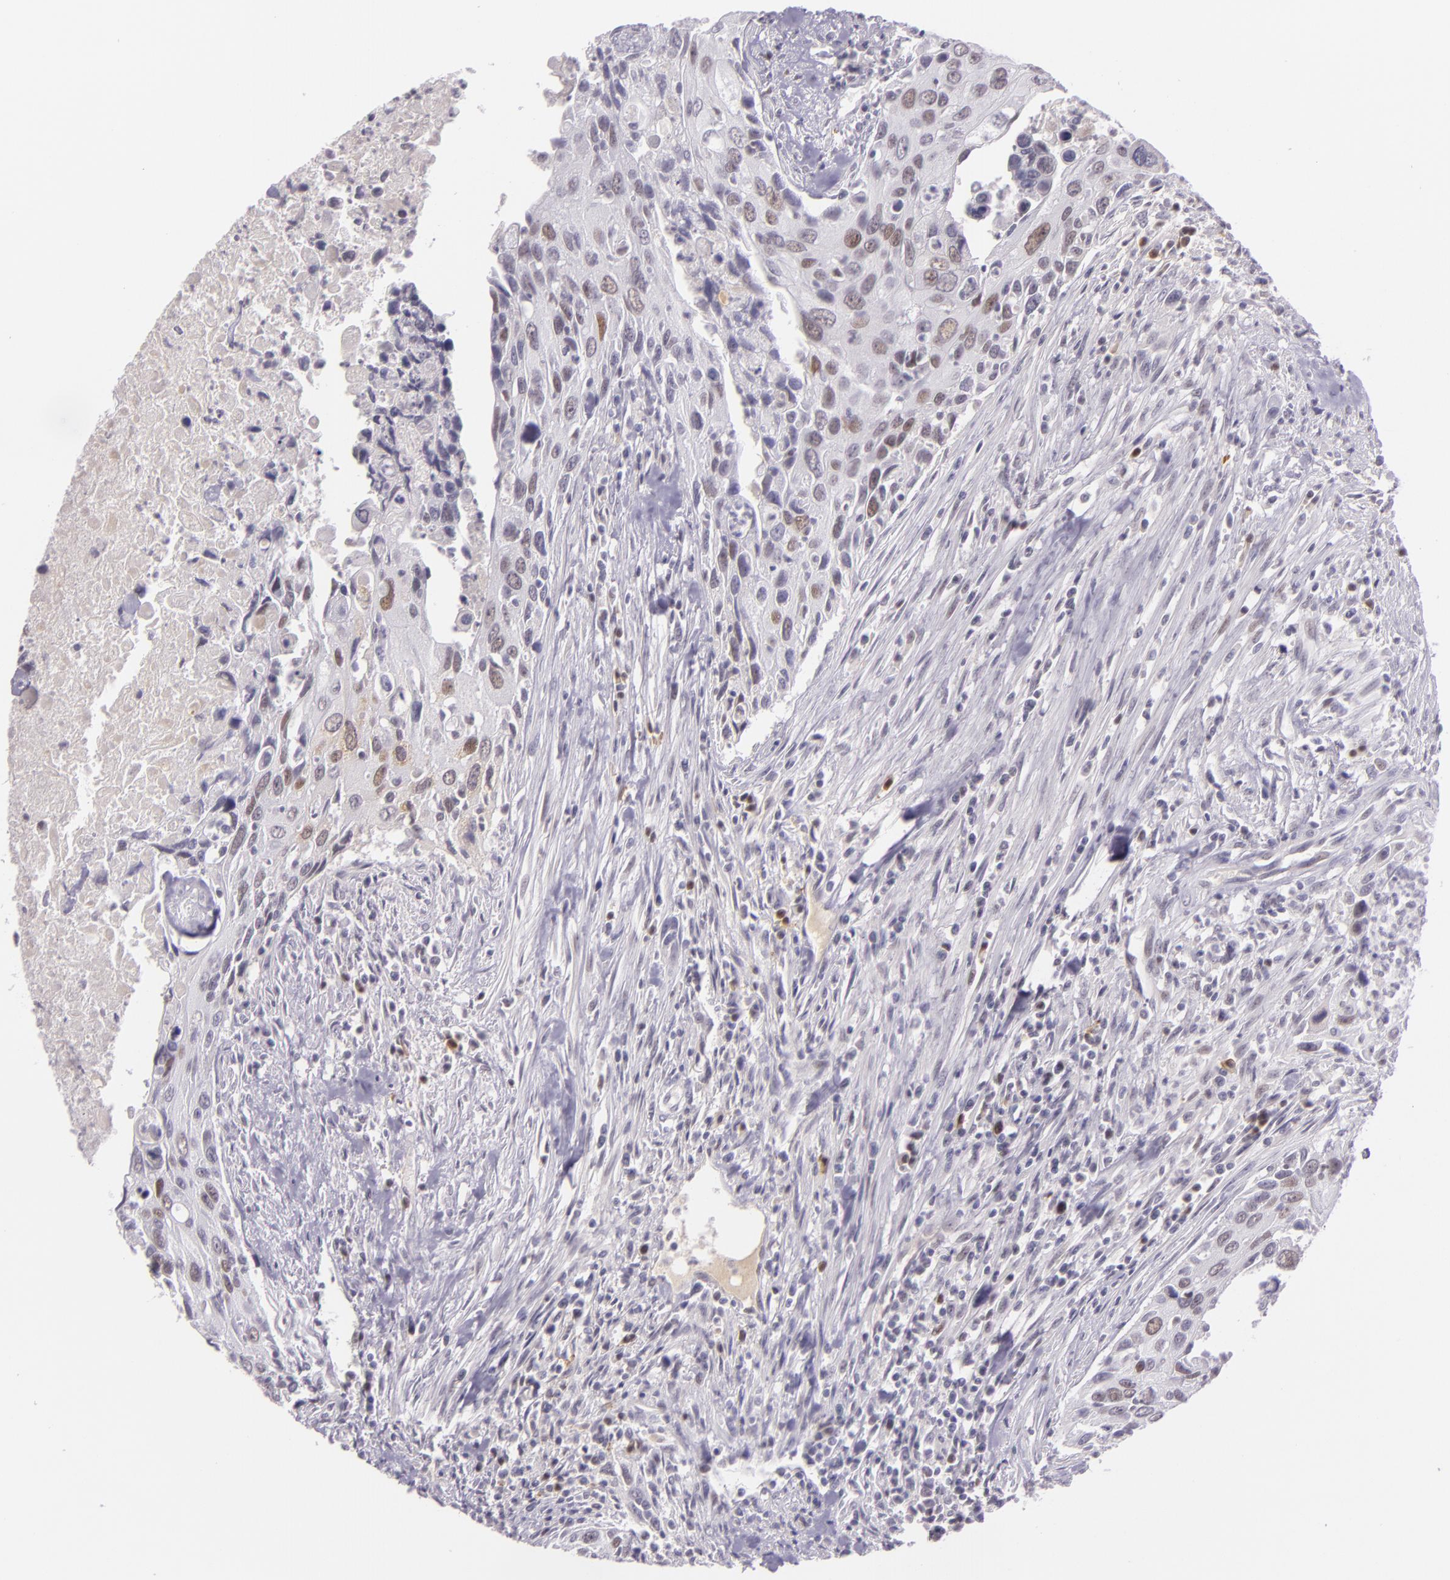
{"staining": {"intensity": "weak", "quantity": "<25%", "location": "nuclear"}, "tissue": "urothelial cancer", "cell_type": "Tumor cells", "image_type": "cancer", "snomed": [{"axis": "morphology", "description": "Urothelial carcinoma, High grade"}, {"axis": "topography", "description": "Urinary bladder"}], "caption": "IHC image of urothelial cancer stained for a protein (brown), which displays no expression in tumor cells.", "gene": "CHEK2", "patient": {"sex": "male", "age": 71}}